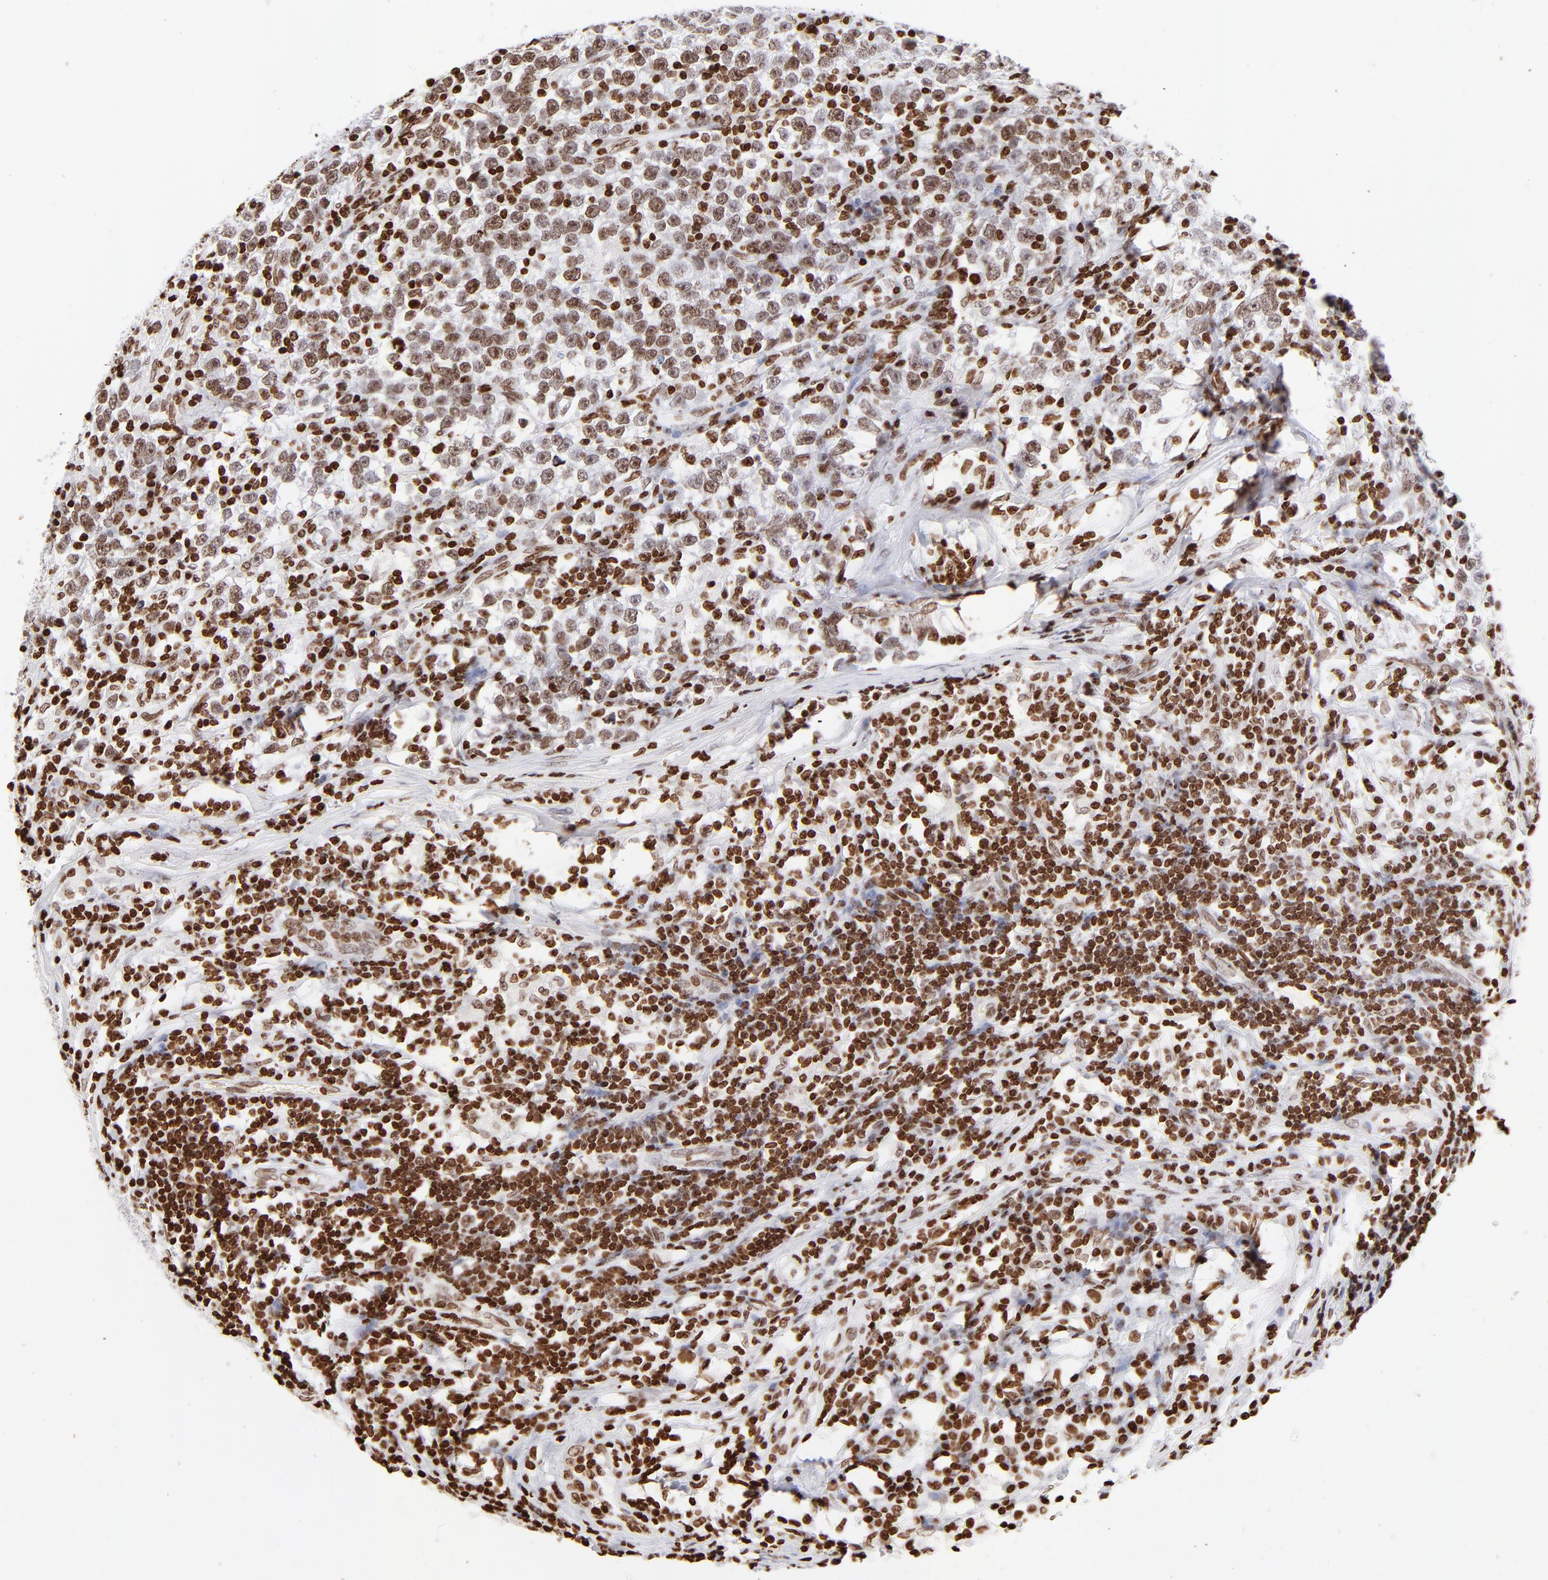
{"staining": {"intensity": "moderate", "quantity": ">75%", "location": "nuclear"}, "tissue": "testis cancer", "cell_type": "Tumor cells", "image_type": "cancer", "snomed": [{"axis": "morphology", "description": "Seminoma, NOS"}, {"axis": "topography", "description": "Testis"}], "caption": "This is a photomicrograph of immunohistochemistry (IHC) staining of seminoma (testis), which shows moderate positivity in the nuclear of tumor cells.", "gene": "RTL4", "patient": {"sex": "male", "age": 43}}